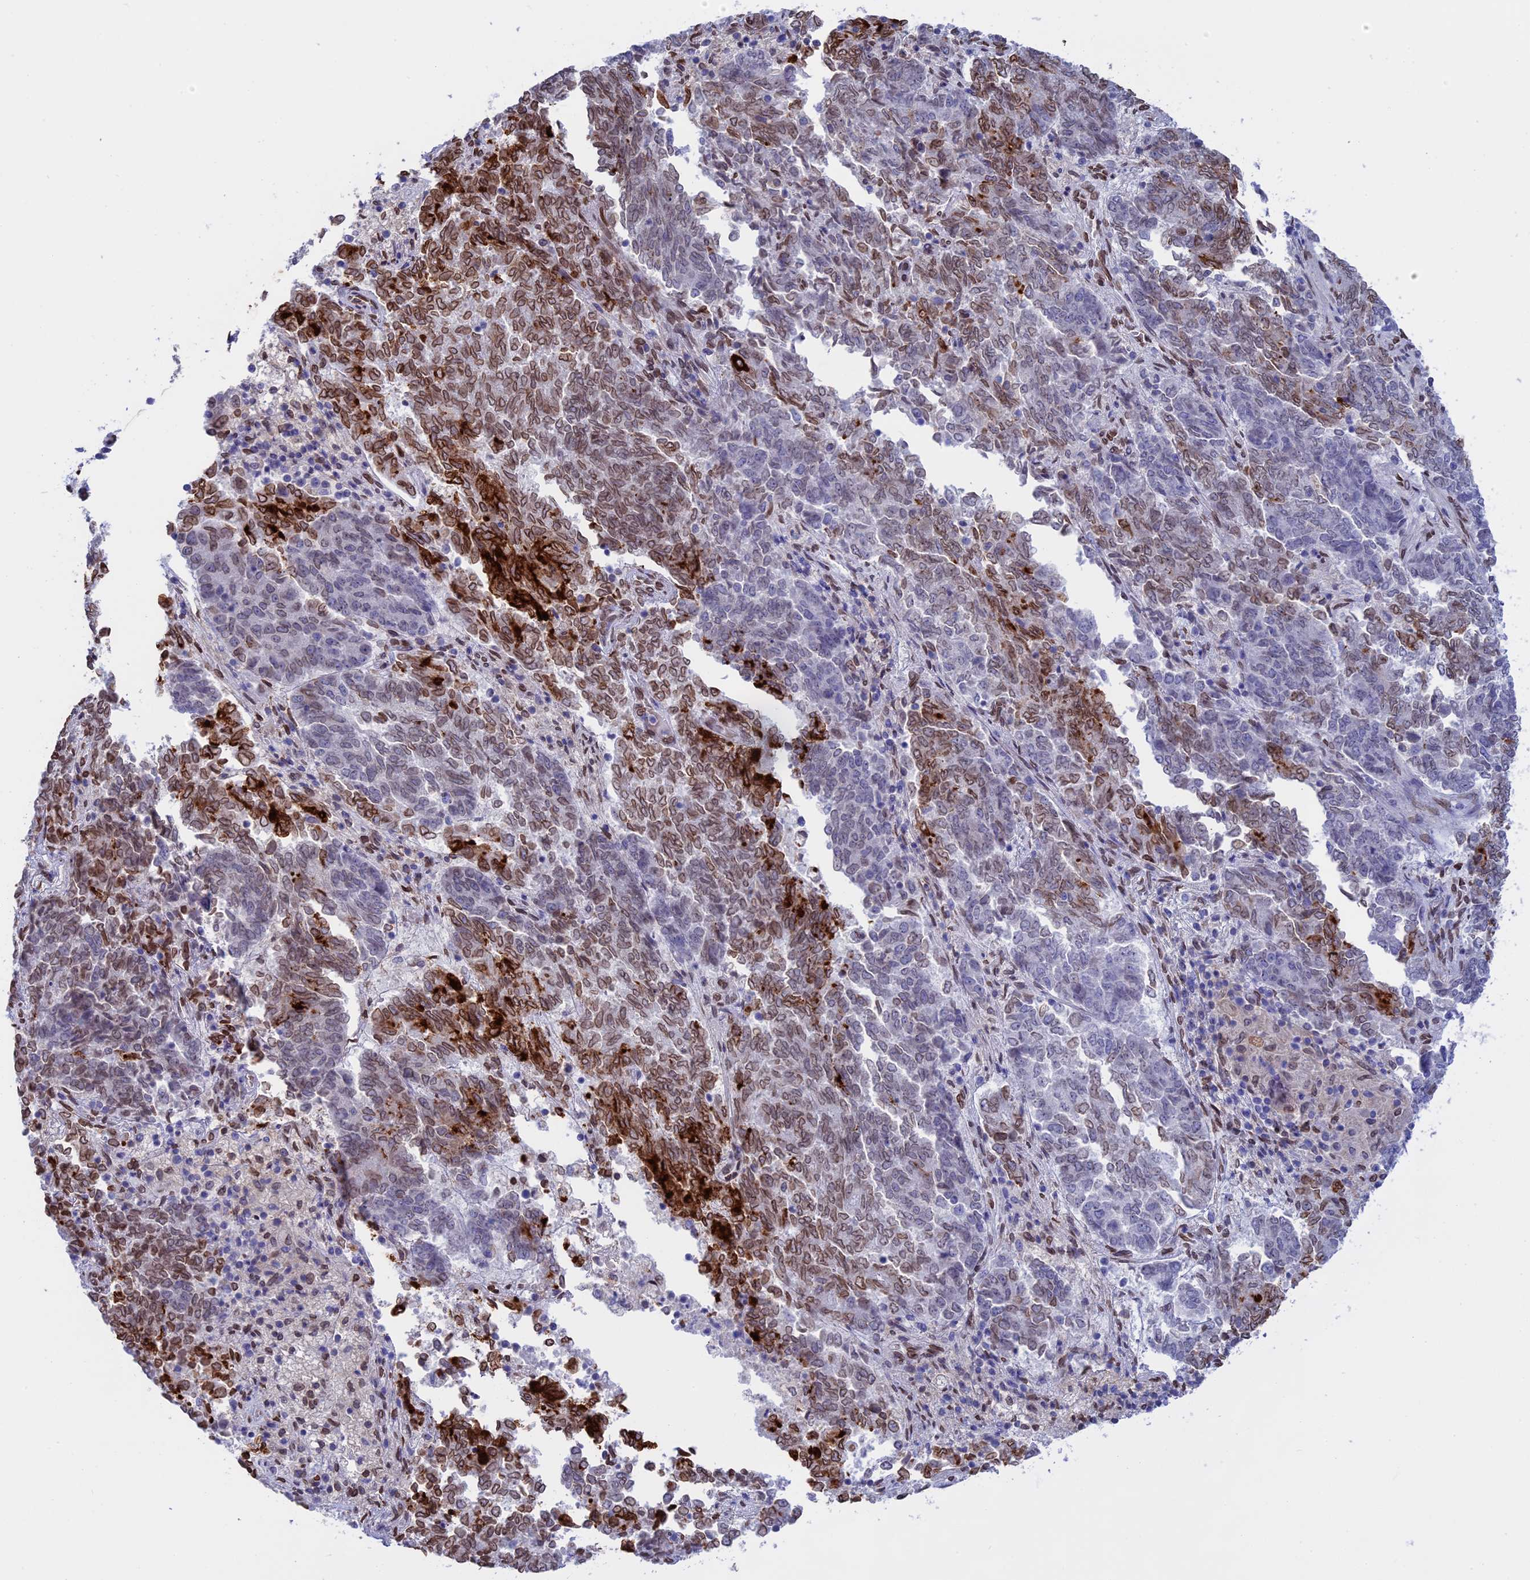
{"staining": {"intensity": "moderate", "quantity": "25%-75%", "location": "cytoplasmic/membranous,nuclear"}, "tissue": "endometrial cancer", "cell_type": "Tumor cells", "image_type": "cancer", "snomed": [{"axis": "morphology", "description": "Adenocarcinoma, NOS"}, {"axis": "topography", "description": "Endometrium"}], "caption": "IHC of endometrial cancer (adenocarcinoma) reveals medium levels of moderate cytoplasmic/membranous and nuclear expression in about 25%-75% of tumor cells.", "gene": "TMPRSS7", "patient": {"sex": "female", "age": 80}}